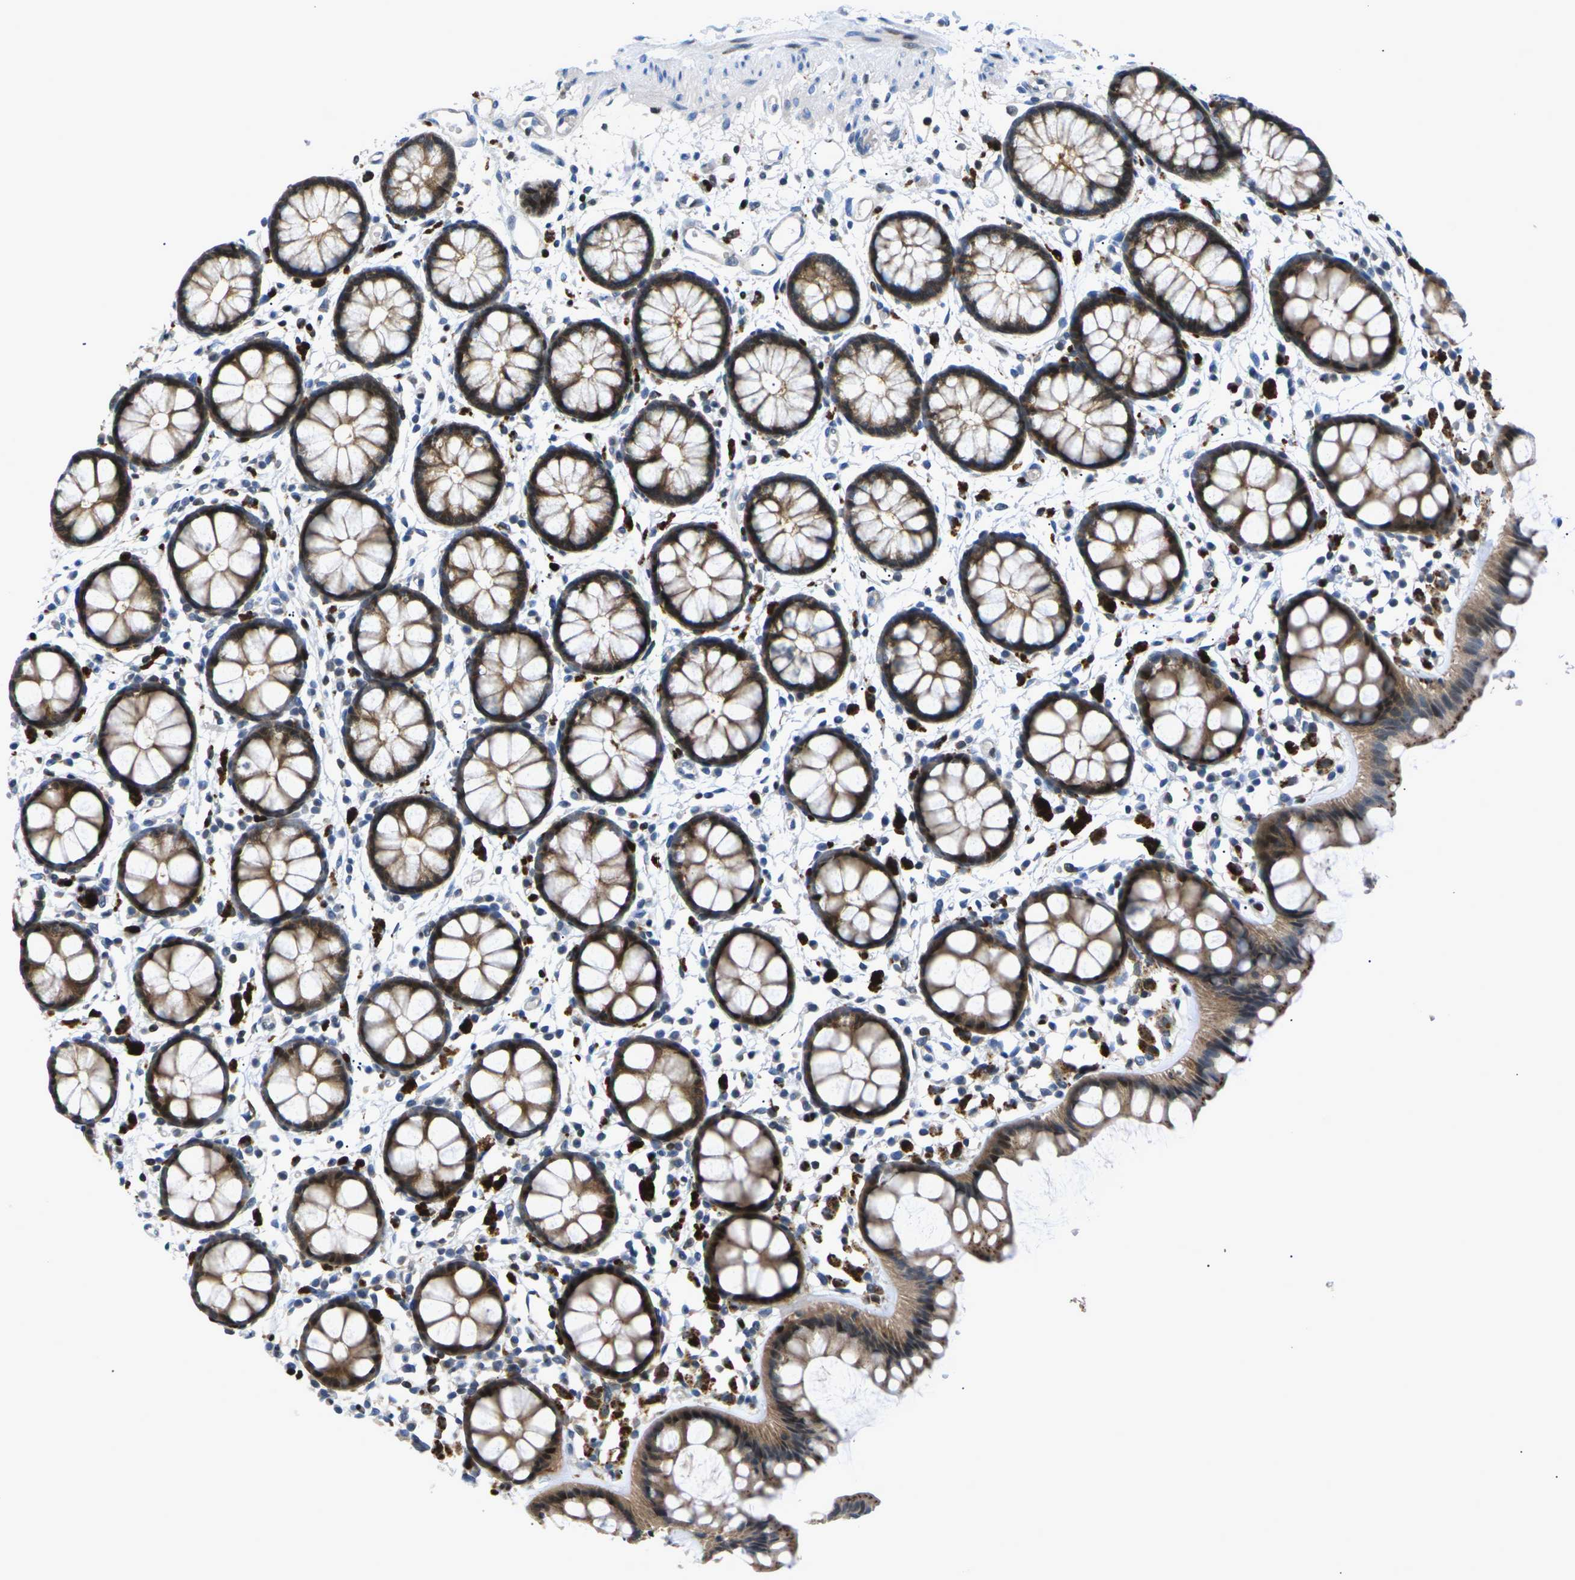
{"staining": {"intensity": "strong", "quantity": ">75%", "location": "cytoplasmic/membranous,nuclear"}, "tissue": "rectum", "cell_type": "Glandular cells", "image_type": "normal", "snomed": [{"axis": "morphology", "description": "Normal tissue, NOS"}, {"axis": "topography", "description": "Rectum"}], "caption": "Protein analysis of benign rectum reveals strong cytoplasmic/membranous,nuclear staining in approximately >75% of glandular cells.", "gene": "RPS6KA3", "patient": {"sex": "female", "age": 66}}